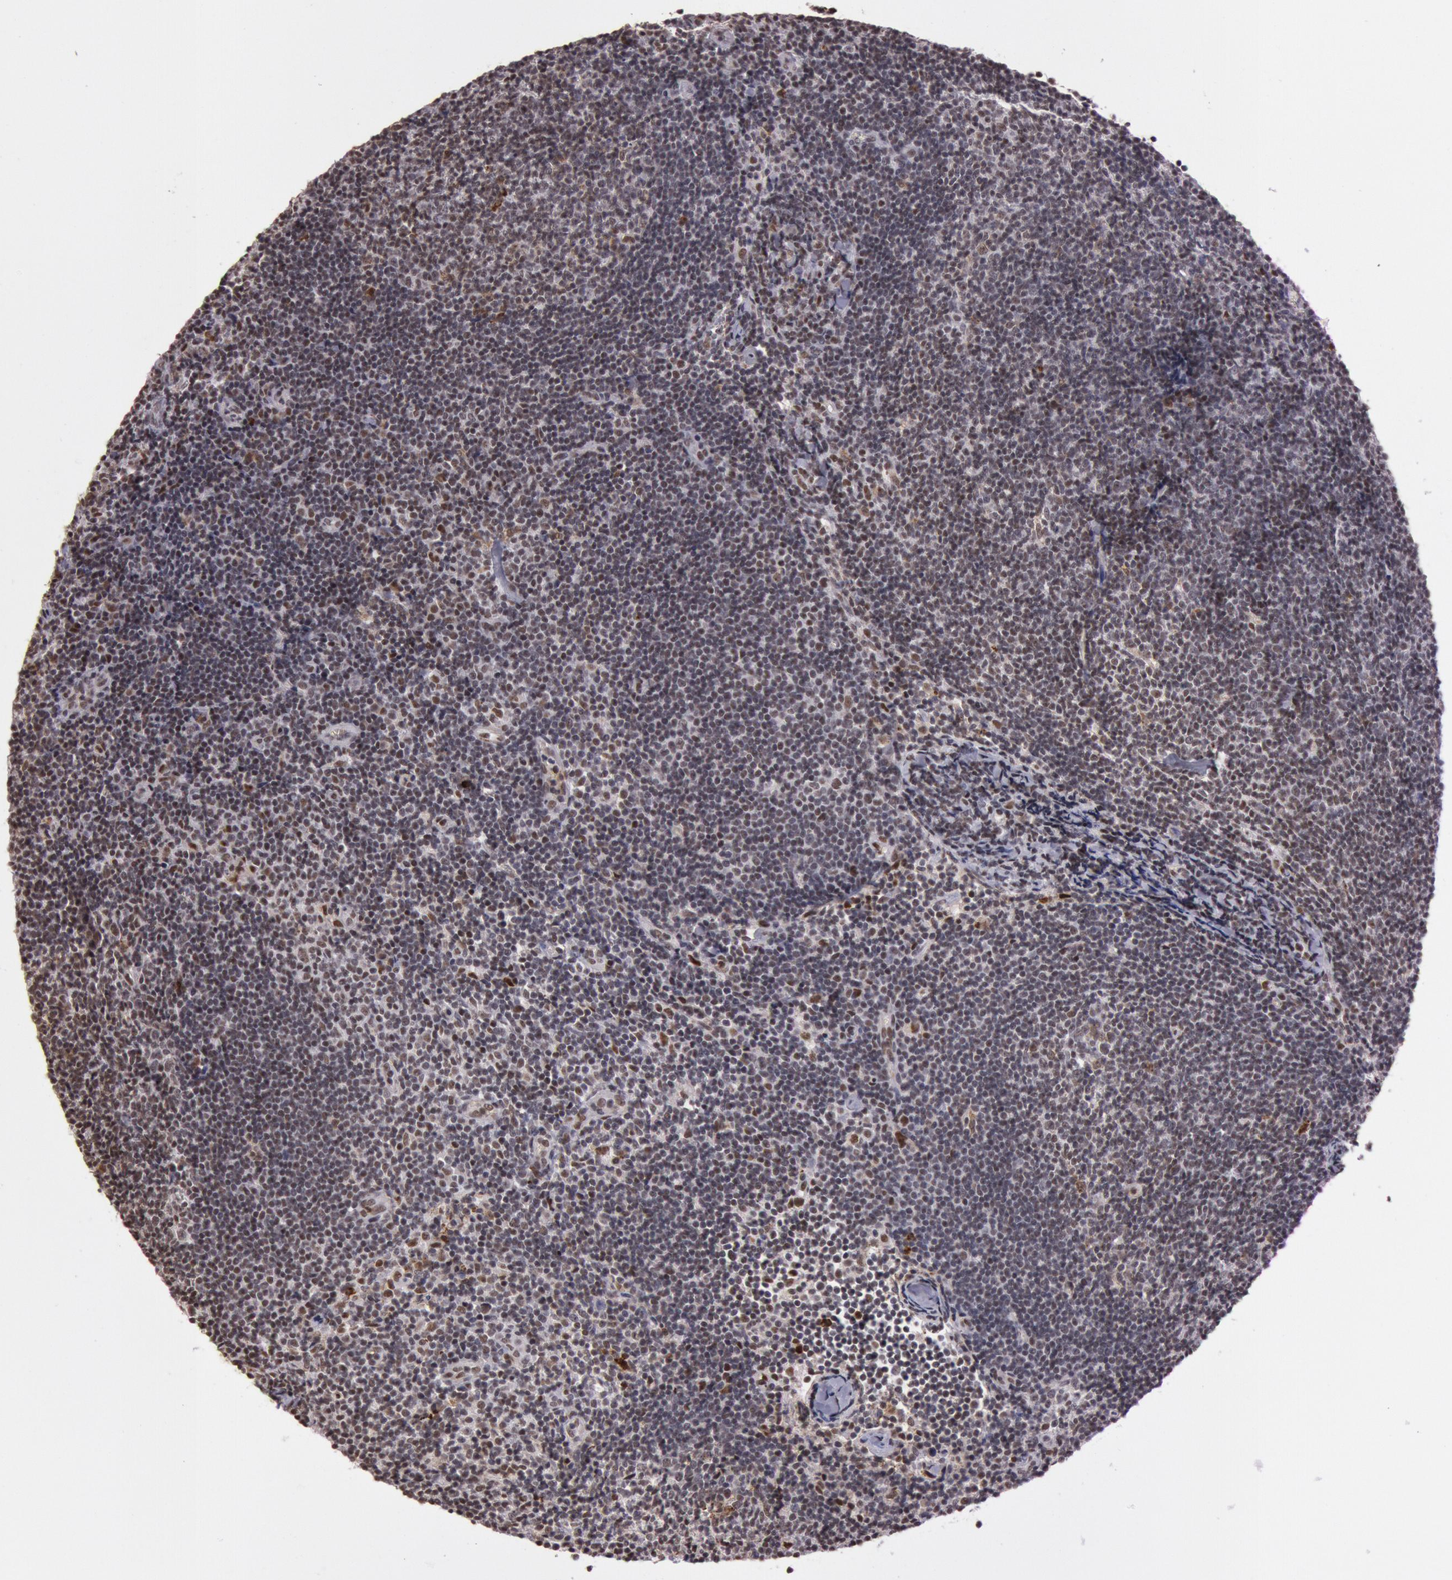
{"staining": {"intensity": "weak", "quantity": "25%-75%", "location": "nuclear"}, "tissue": "lymphoma", "cell_type": "Tumor cells", "image_type": "cancer", "snomed": [{"axis": "morphology", "description": "Malignant lymphoma, non-Hodgkin's type, Low grade"}, {"axis": "topography", "description": "Lymph node"}], "caption": "Low-grade malignant lymphoma, non-Hodgkin's type stained for a protein (brown) exhibits weak nuclear positive expression in about 25%-75% of tumor cells.", "gene": "TASL", "patient": {"sex": "male", "age": 49}}